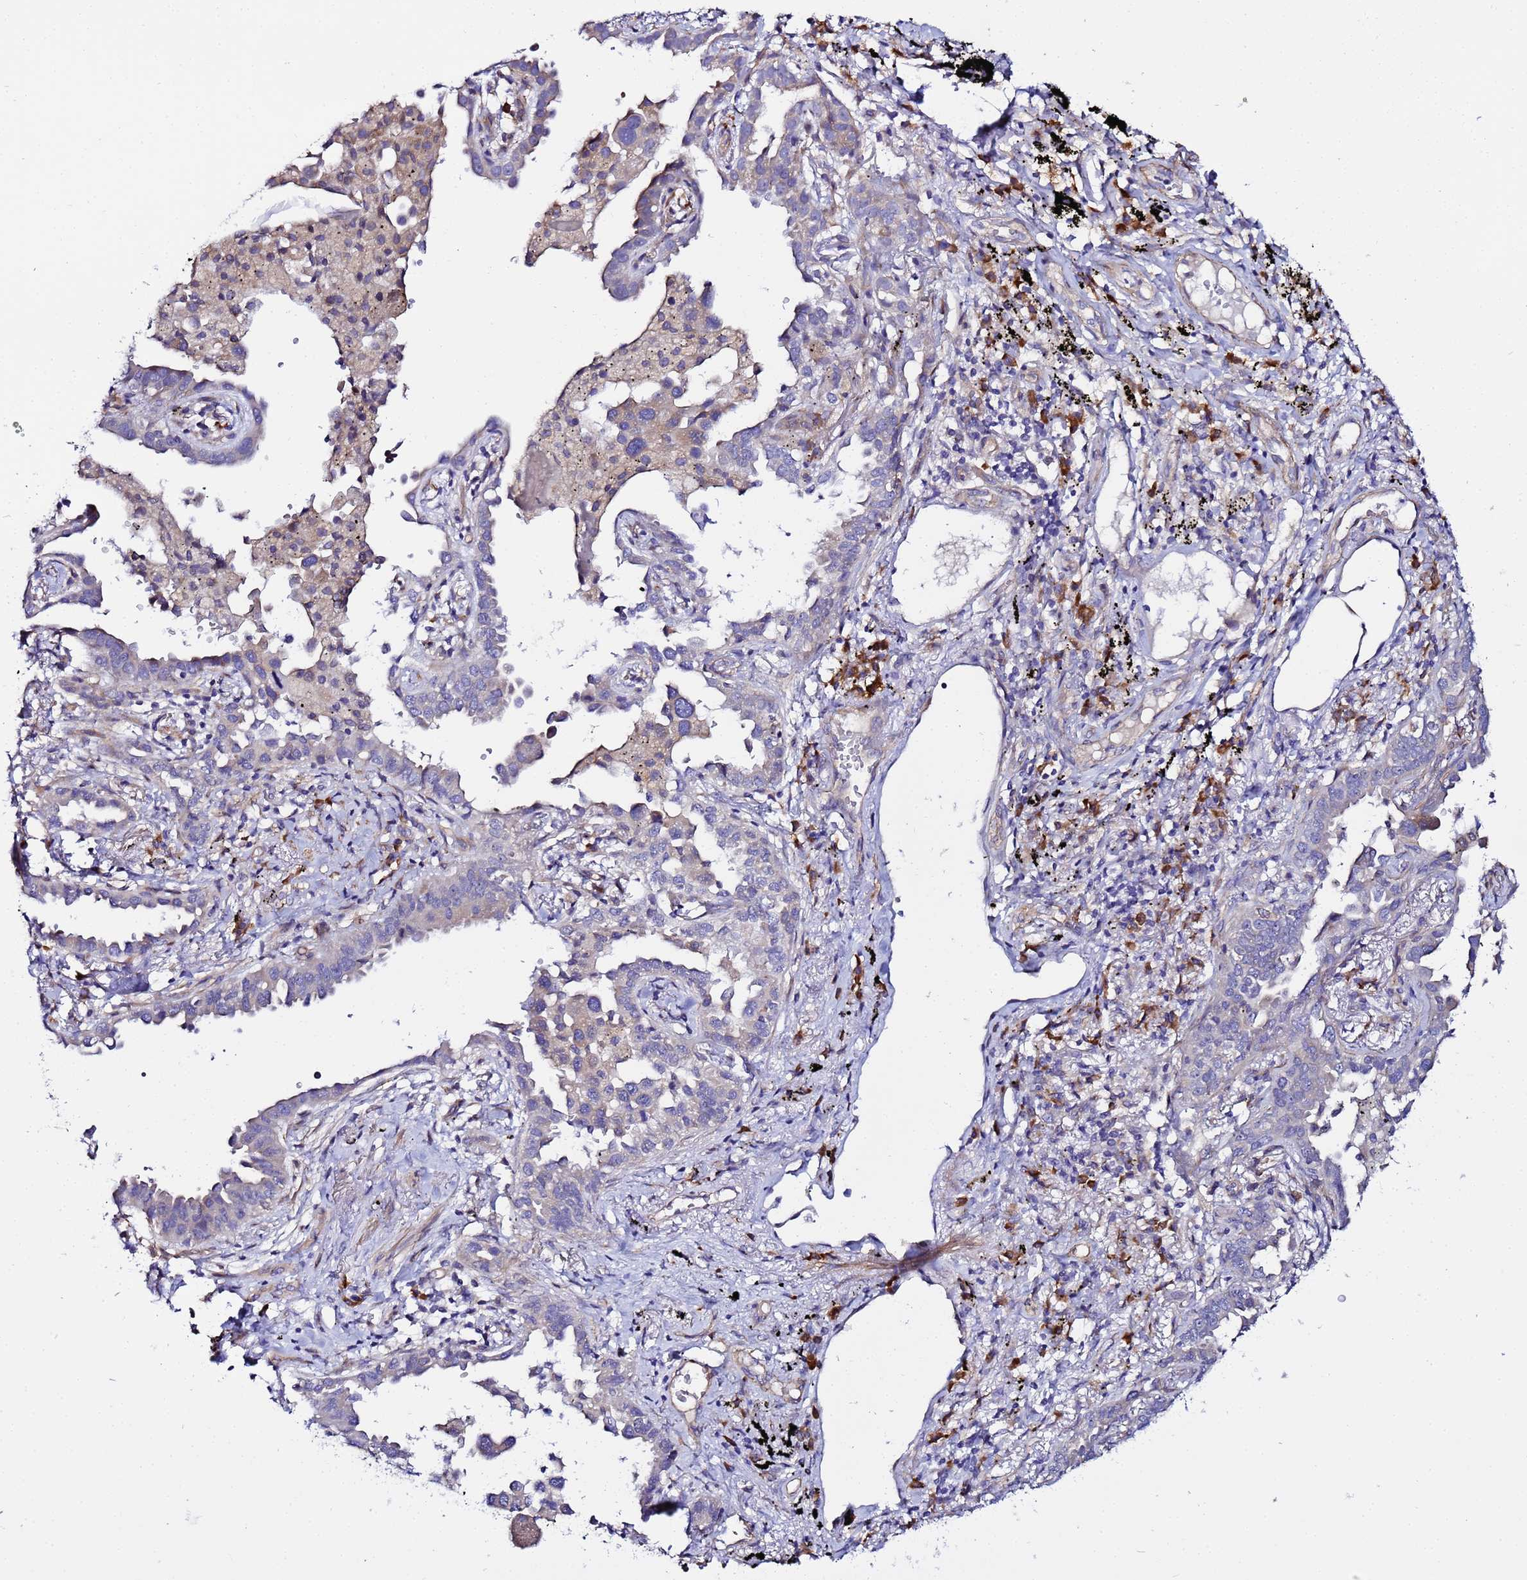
{"staining": {"intensity": "weak", "quantity": "<25%", "location": "cytoplasmic/membranous"}, "tissue": "lung cancer", "cell_type": "Tumor cells", "image_type": "cancer", "snomed": [{"axis": "morphology", "description": "Adenocarcinoma, NOS"}, {"axis": "topography", "description": "Lung"}], "caption": "A photomicrograph of human lung cancer is negative for staining in tumor cells.", "gene": "JRKL", "patient": {"sex": "male", "age": 67}}